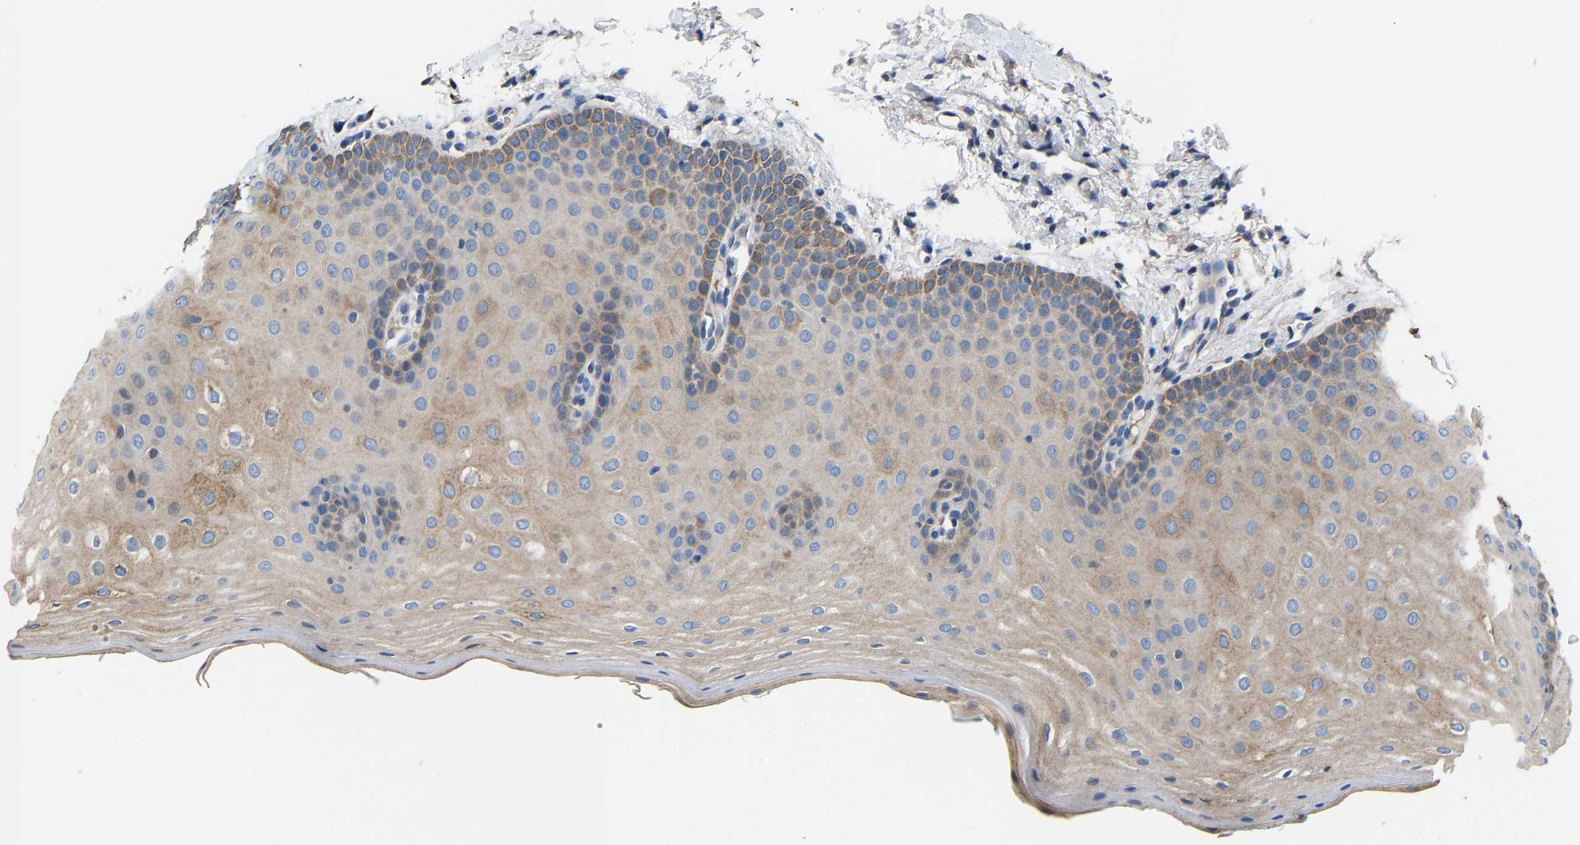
{"staining": {"intensity": "weak", "quantity": "<25%", "location": "cytoplasmic/membranous"}, "tissue": "oral mucosa", "cell_type": "Squamous epithelial cells", "image_type": "normal", "snomed": [{"axis": "morphology", "description": "Normal tissue, NOS"}, {"axis": "topography", "description": "Skin"}, {"axis": "topography", "description": "Oral tissue"}], "caption": "Immunohistochemical staining of normal oral mucosa displays no significant expression in squamous epithelial cells.", "gene": "CCDC171", "patient": {"sex": "male", "age": 84}}